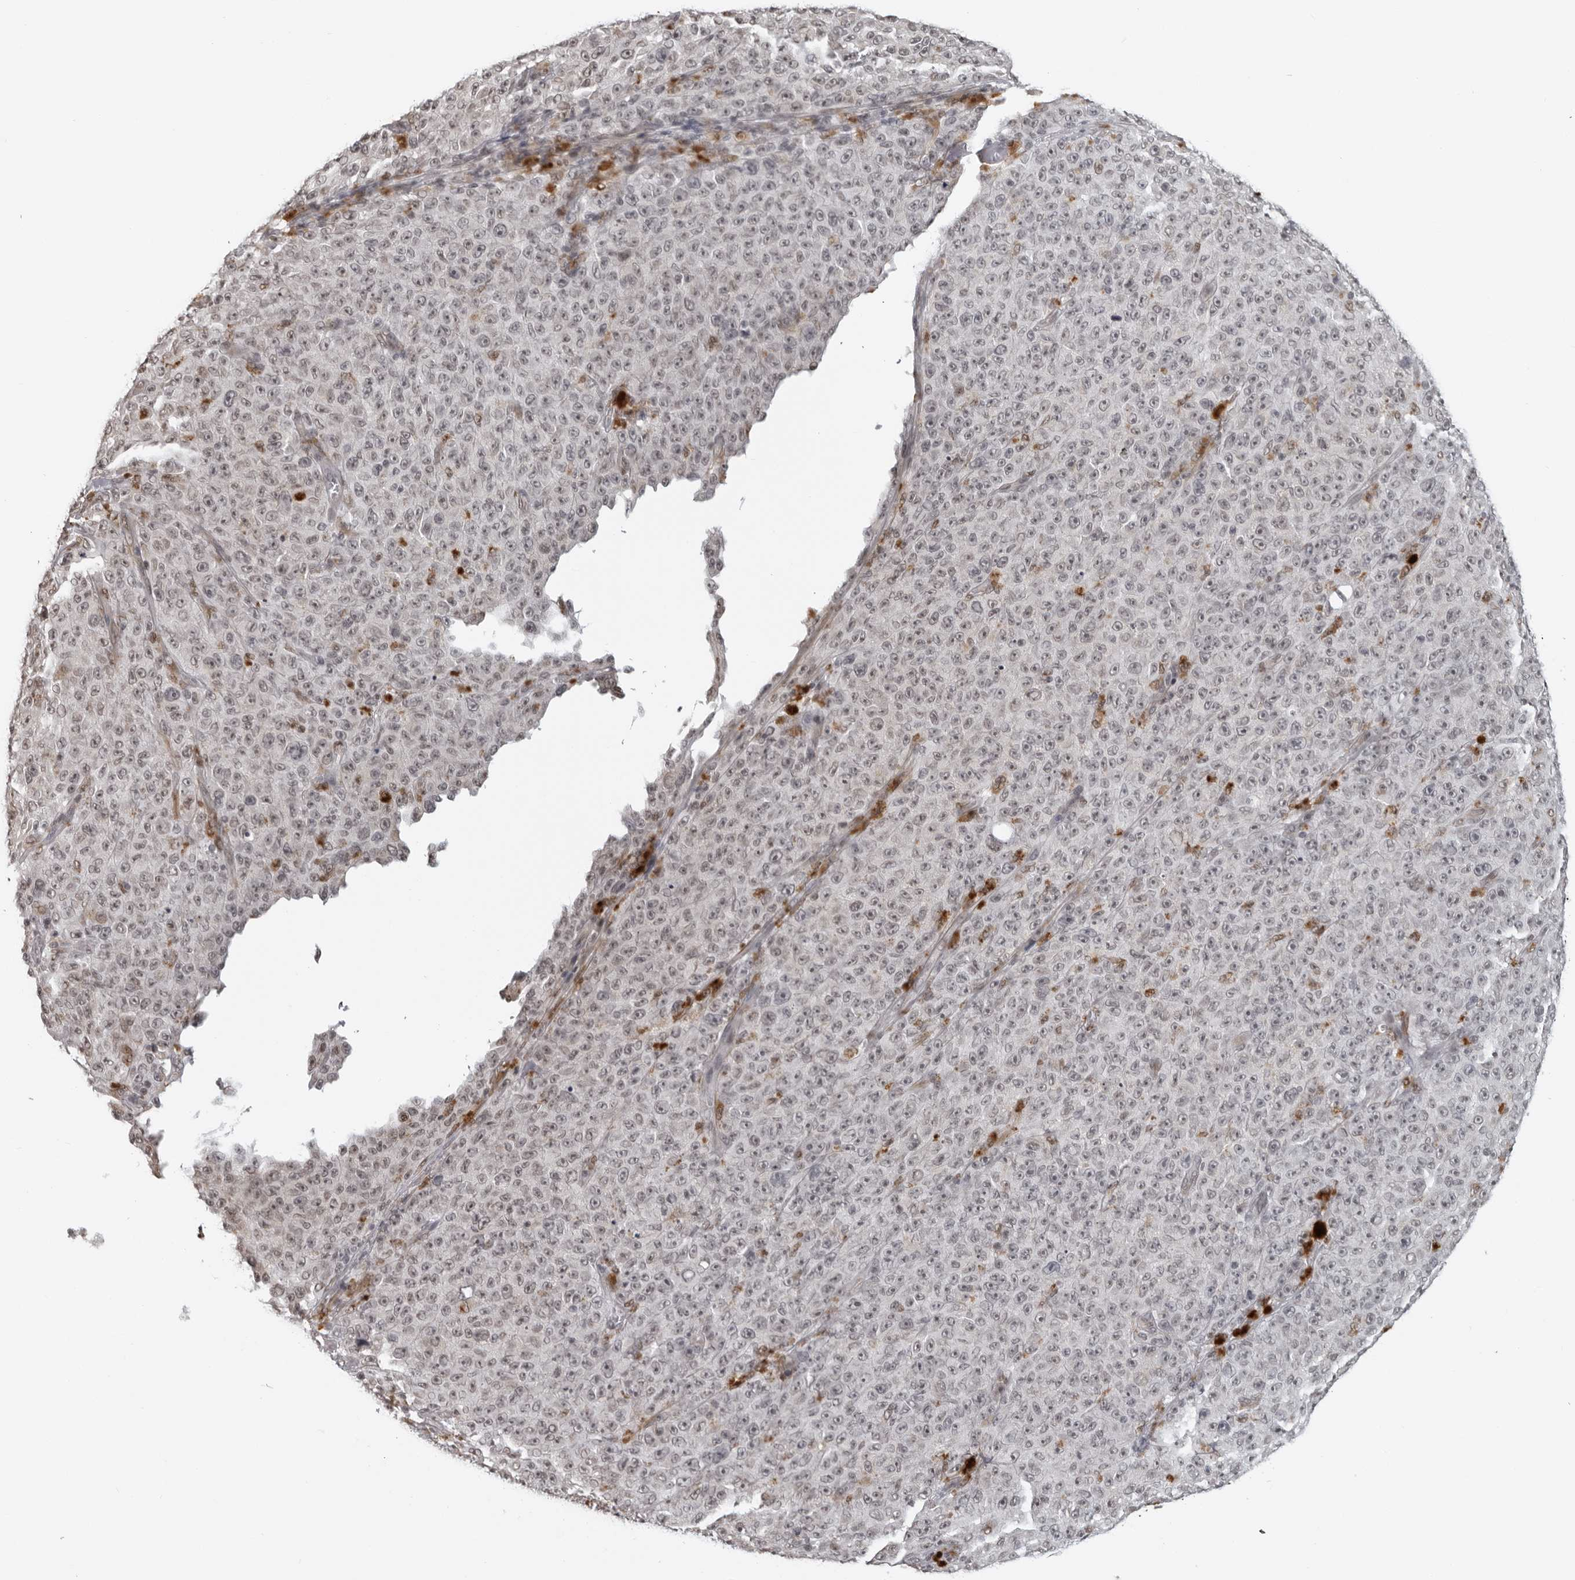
{"staining": {"intensity": "negative", "quantity": "none", "location": "none"}, "tissue": "melanoma", "cell_type": "Tumor cells", "image_type": "cancer", "snomed": [{"axis": "morphology", "description": "Malignant melanoma, NOS"}, {"axis": "topography", "description": "Skin"}], "caption": "Tumor cells show no significant positivity in malignant melanoma.", "gene": "MAF", "patient": {"sex": "female", "age": 82}}